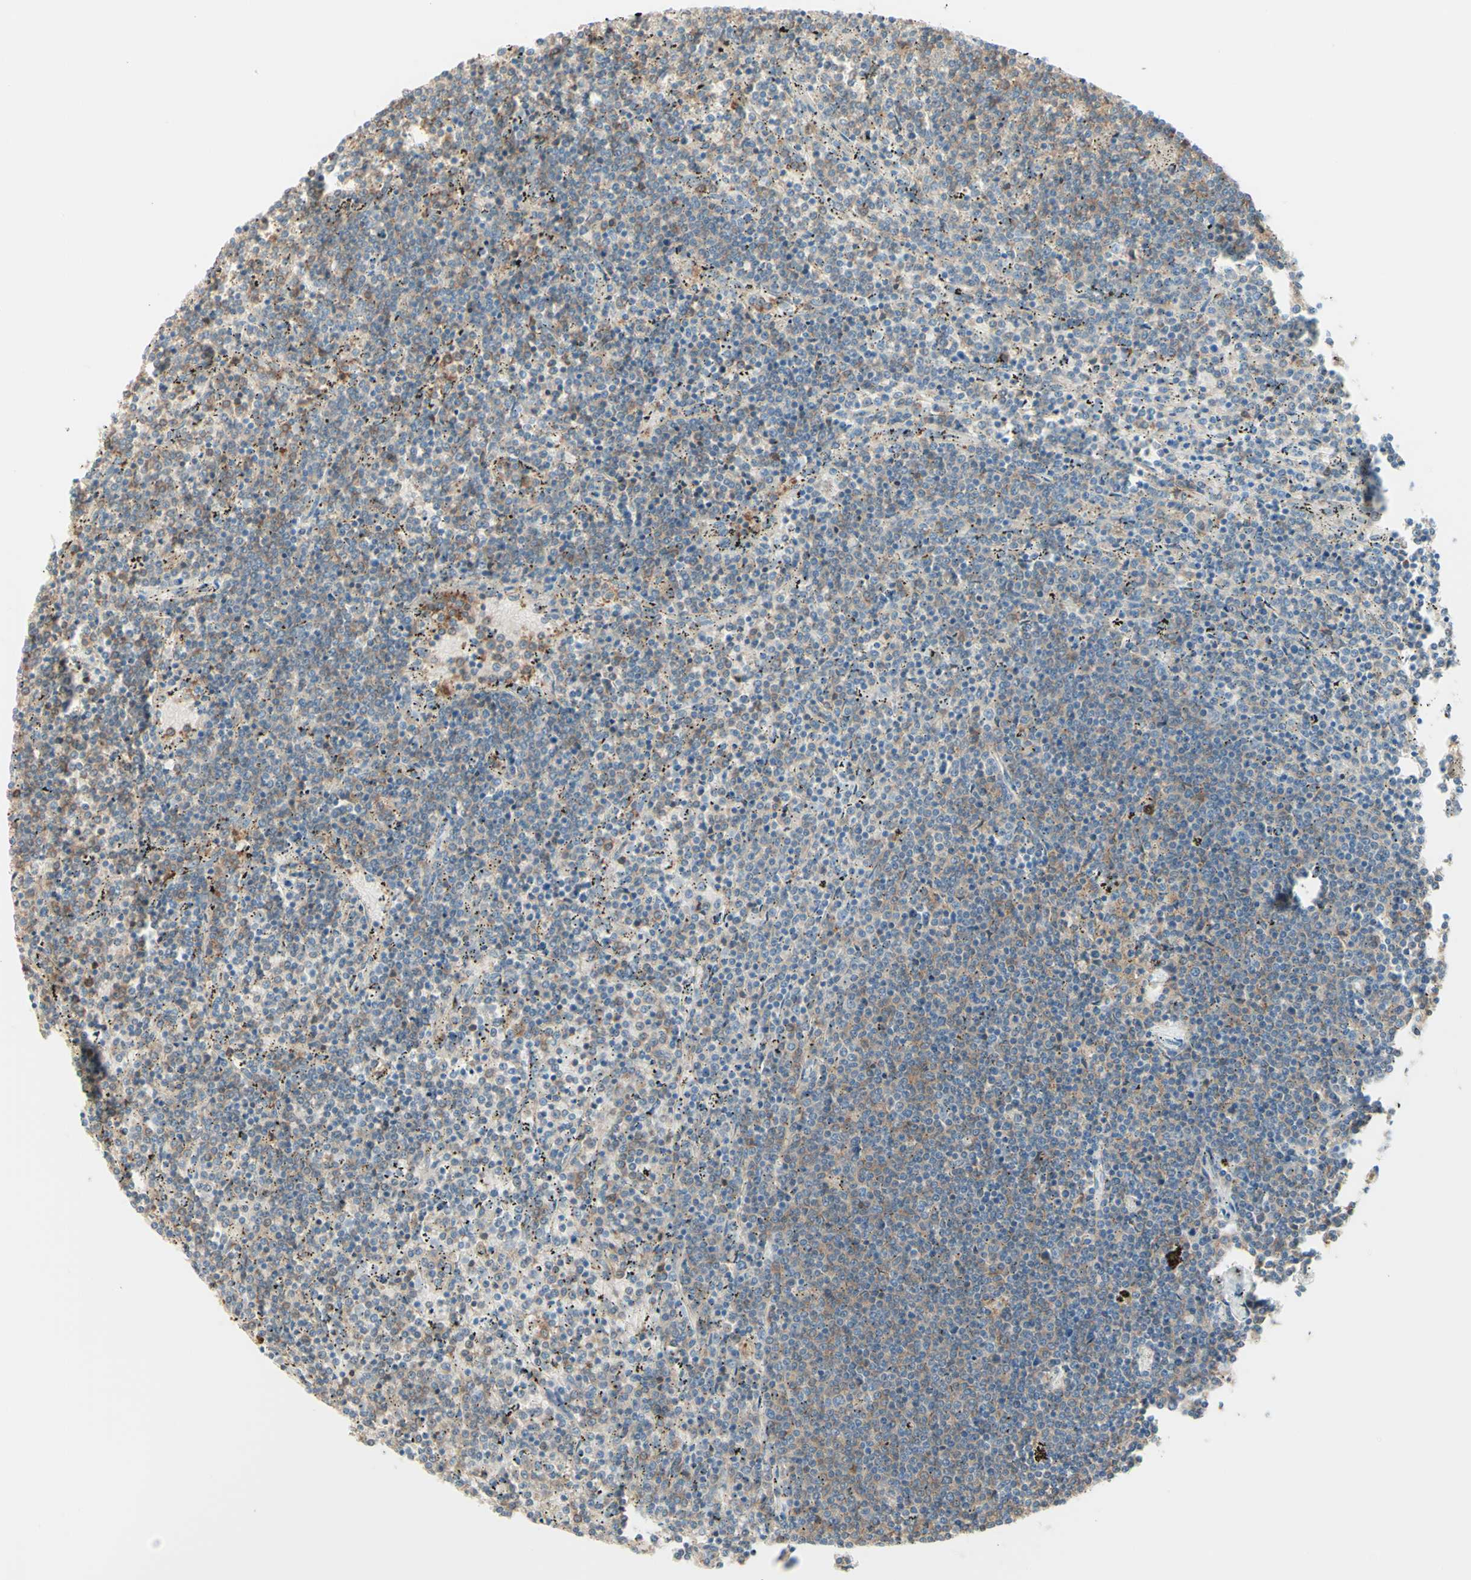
{"staining": {"intensity": "weak", "quantity": "25%-75%", "location": "cytoplasmic/membranous"}, "tissue": "lymphoma", "cell_type": "Tumor cells", "image_type": "cancer", "snomed": [{"axis": "morphology", "description": "Malignant lymphoma, non-Hodgkin's type, Low grade"}, {"axis": "topography", "description": "Spleen"}], "caption": "Lymphoma stained with immunohistochemistry shows weak cytoplasmic/membranous staining in approximately 25%-75% of tumor cells.", "gene": "MTM1", "patient": {"sex": "female", "age": 50}}